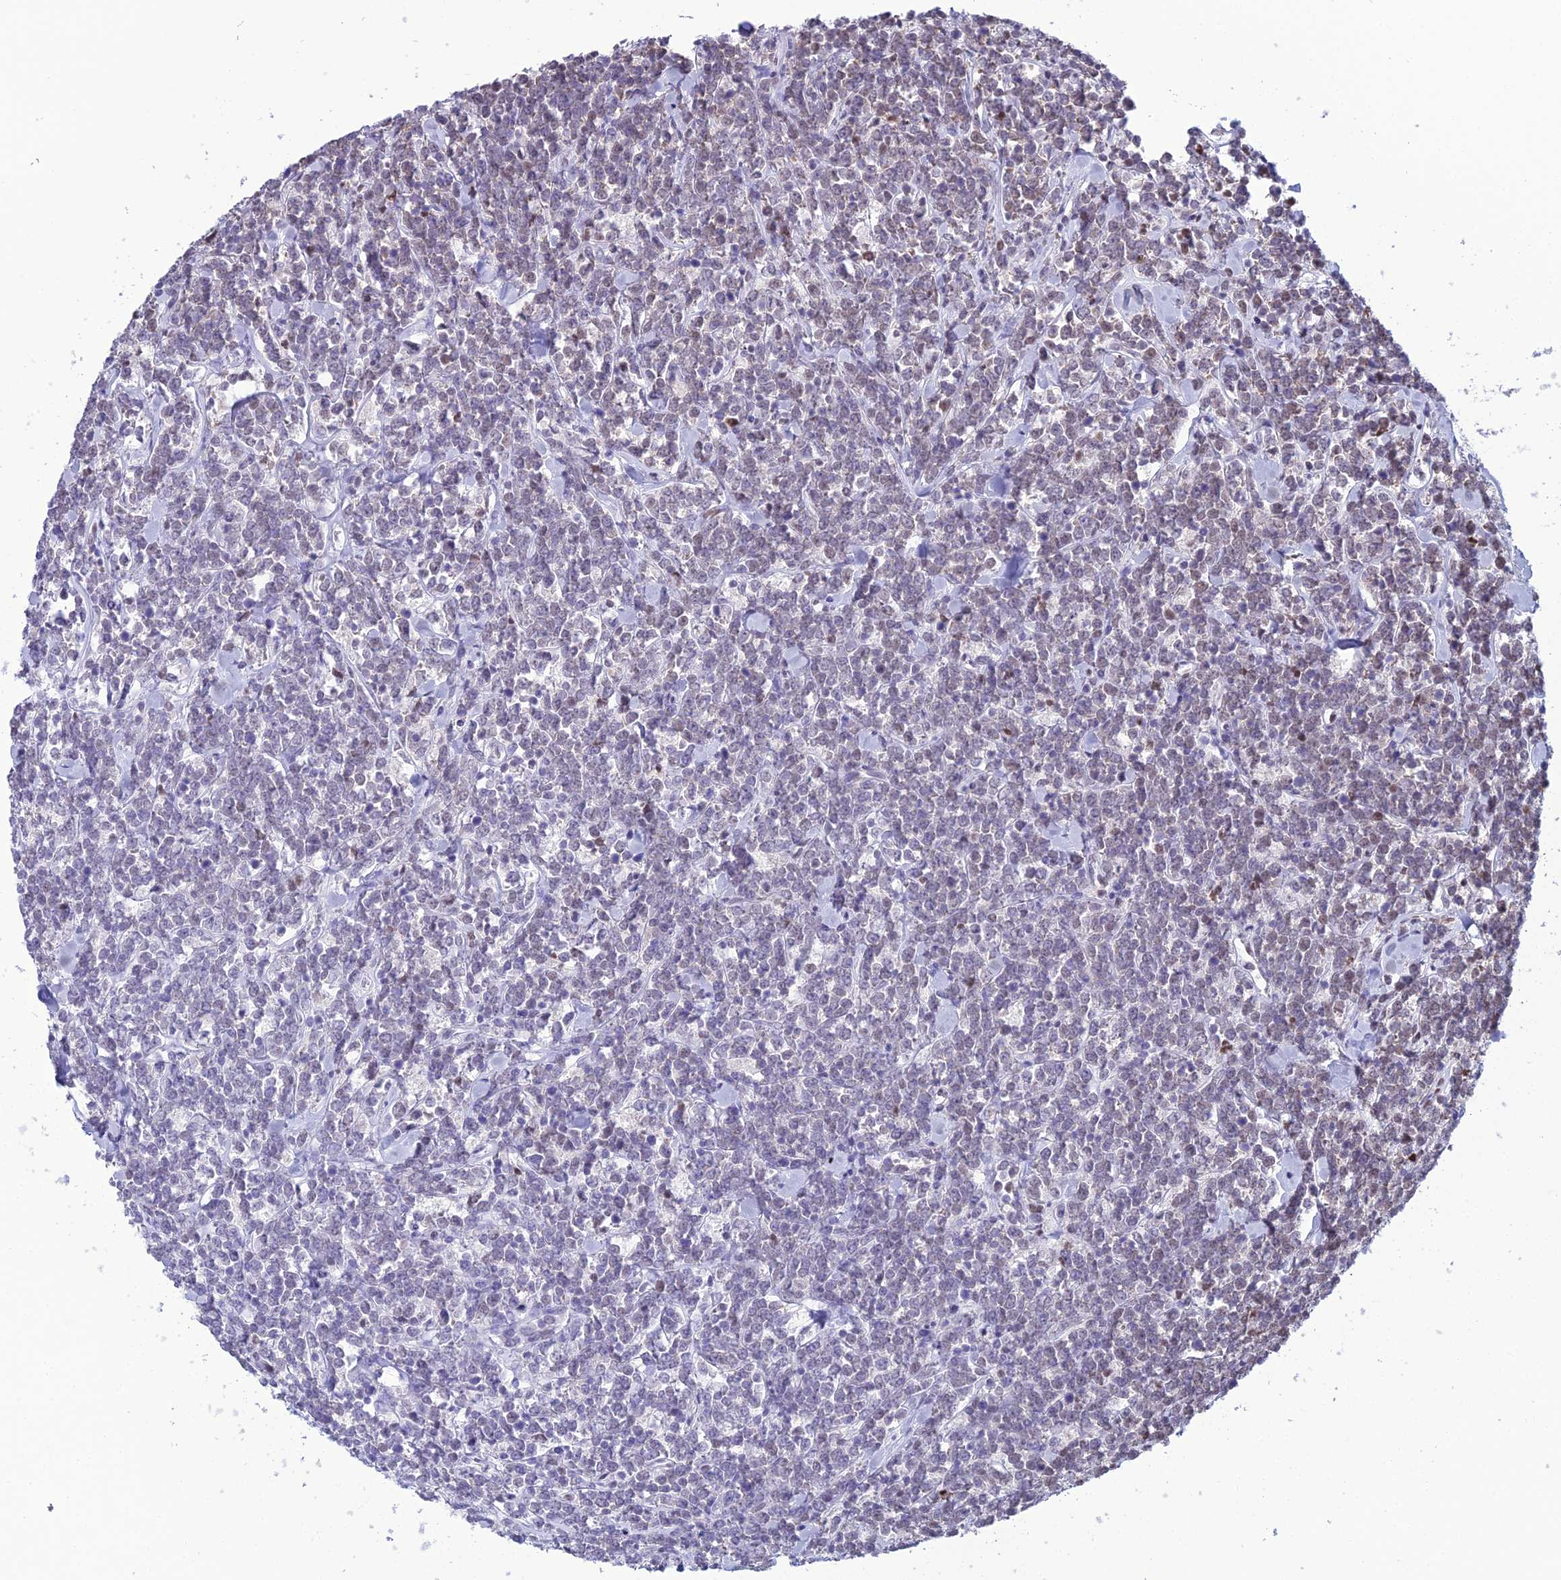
{"staining": {"intensity": "moderate", "quantity": "<25%", "location": "nuclear"}, "tissue": "lymphoma", "cell_type": "Tumor cells", "image_type": "cancer", "snomed": [{"axis": "morphology", "description": "Malignant lymphoma, non-Hodgkin's type, High grade"}, {"axis": "topography", "description": "Small intestine"}], "caption": "The micrograph reveals a brown stain indicating the presence of a protein in the nuclear of tumor cells in malignant lymphoma, non-Hodgkin's type (high-grade). Nuclei are stained in blue.", "gene": "PRAMEF12", "patient": {"sex": "male", "age": 8}}